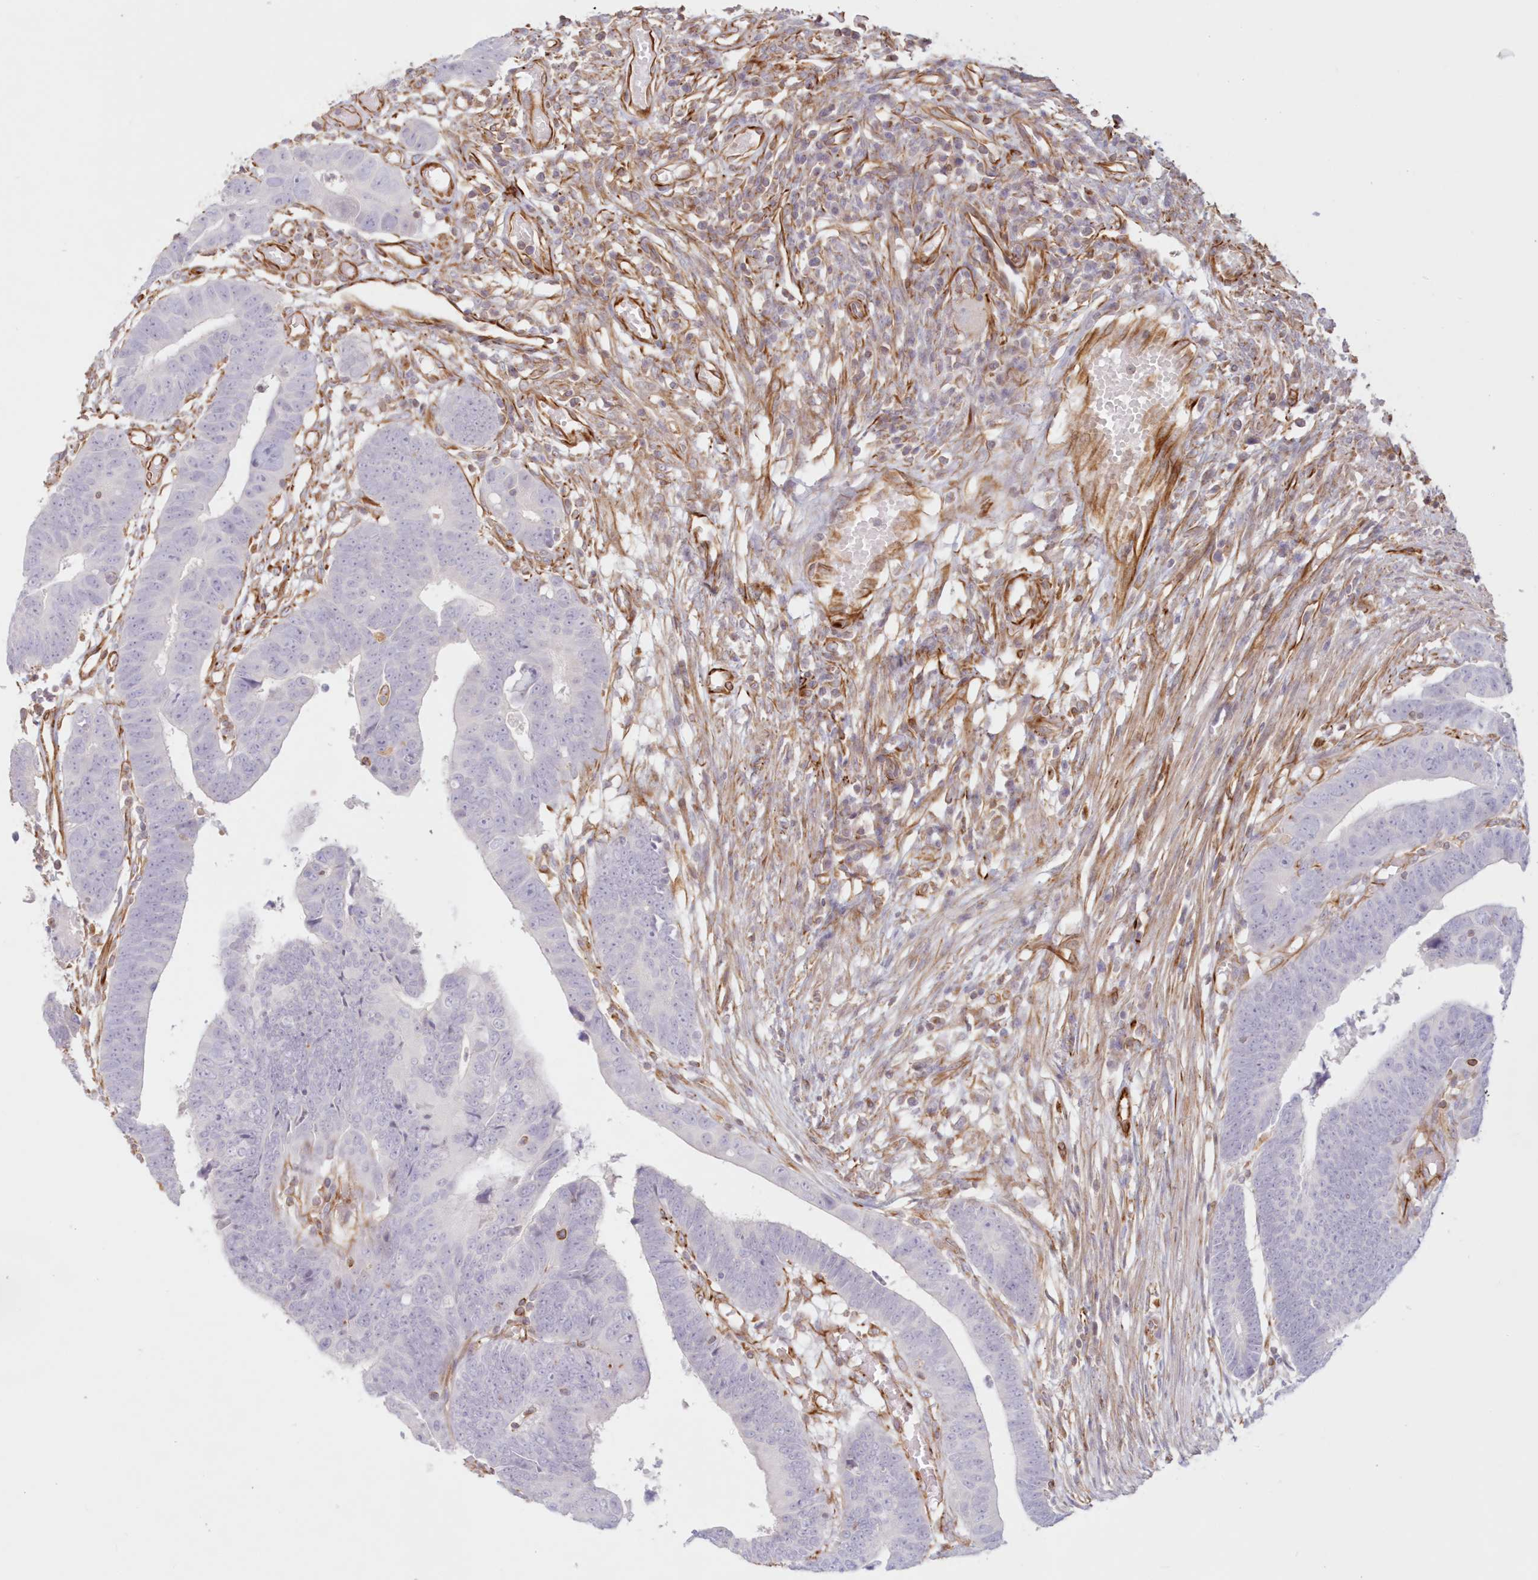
{"staining": {"intensity": "negative", "quantity": "none", "location": "none"}, "tissue": "colorectal cancer", "cell_type": "Tumor cells", "image_type": "cancer", "snomed": [{"axis": "morphology", "description": "Adenocarcinoma, NOS"}, {"axis": "topography", "description": "Rectum"}], "caption": "Immunohistochemistry (IHC) image of colorectal adenocarcinoma stained for a protein (brown), which displays no positivity in tumor cells. (DAB immunohistochemistry, high magnification).", "gene": "DMRTB1", "patient": {"sex": "female", "age": 65}}